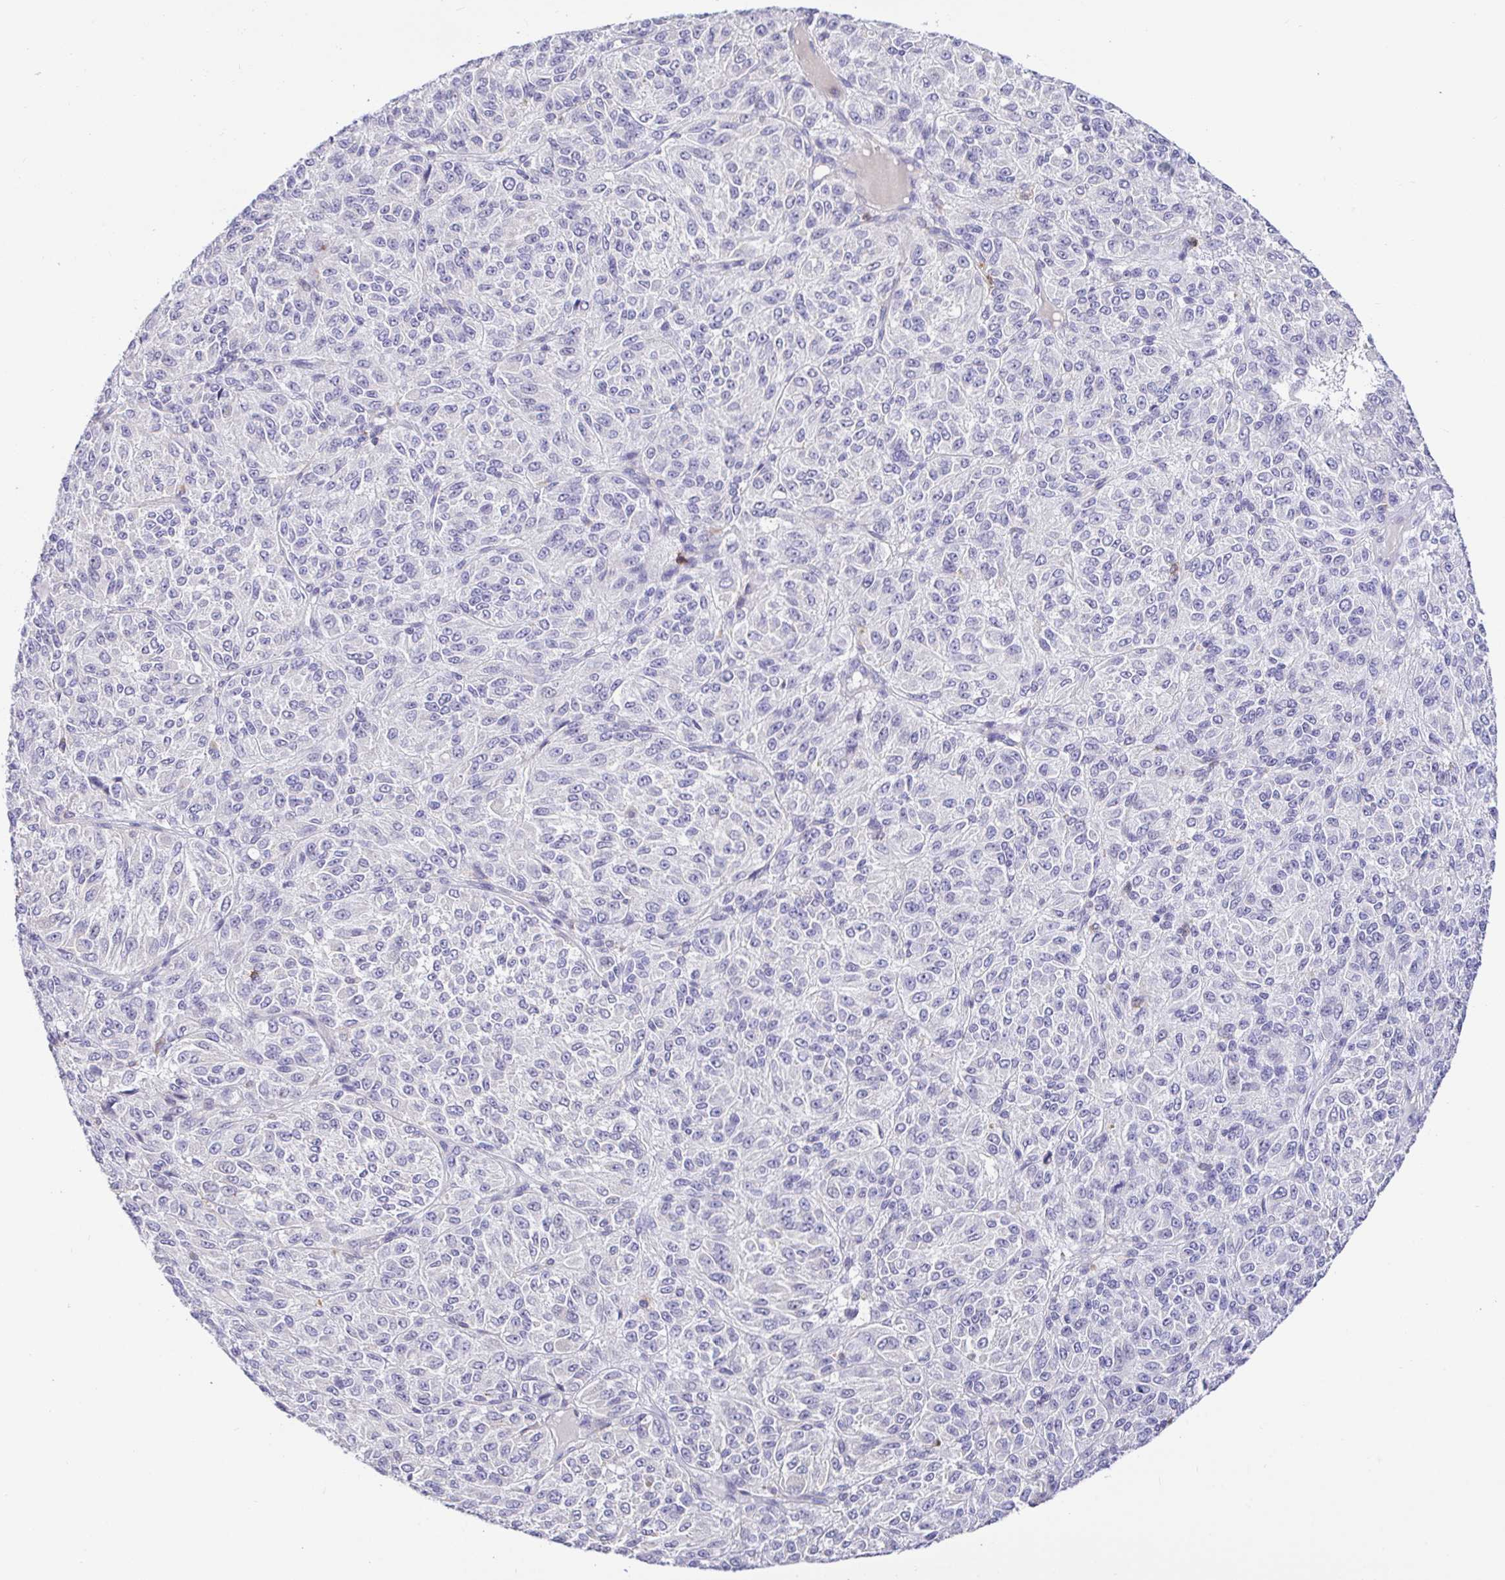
{"staining": {"intensity": "negative", "quantity": "none", "location": "none"}, "tissue": "melanoma", "cell_type": "Tumor cells", "image_type": "cancer", "snomed": [{"axis": "morphology", "description": "Malignant melanoma, Metastatic site"}, {"axis": "topography", "description": "Brain"}], "caption": "Tumor cells are negative for brown protein staining in malignant melanoma (metastatic site). The staining is performed using DAB brown chromogen with nuclei counter-stained in using hematoxylin.", "gene": "SKAP1", "patient": {"sex": "female", "age": 56}}